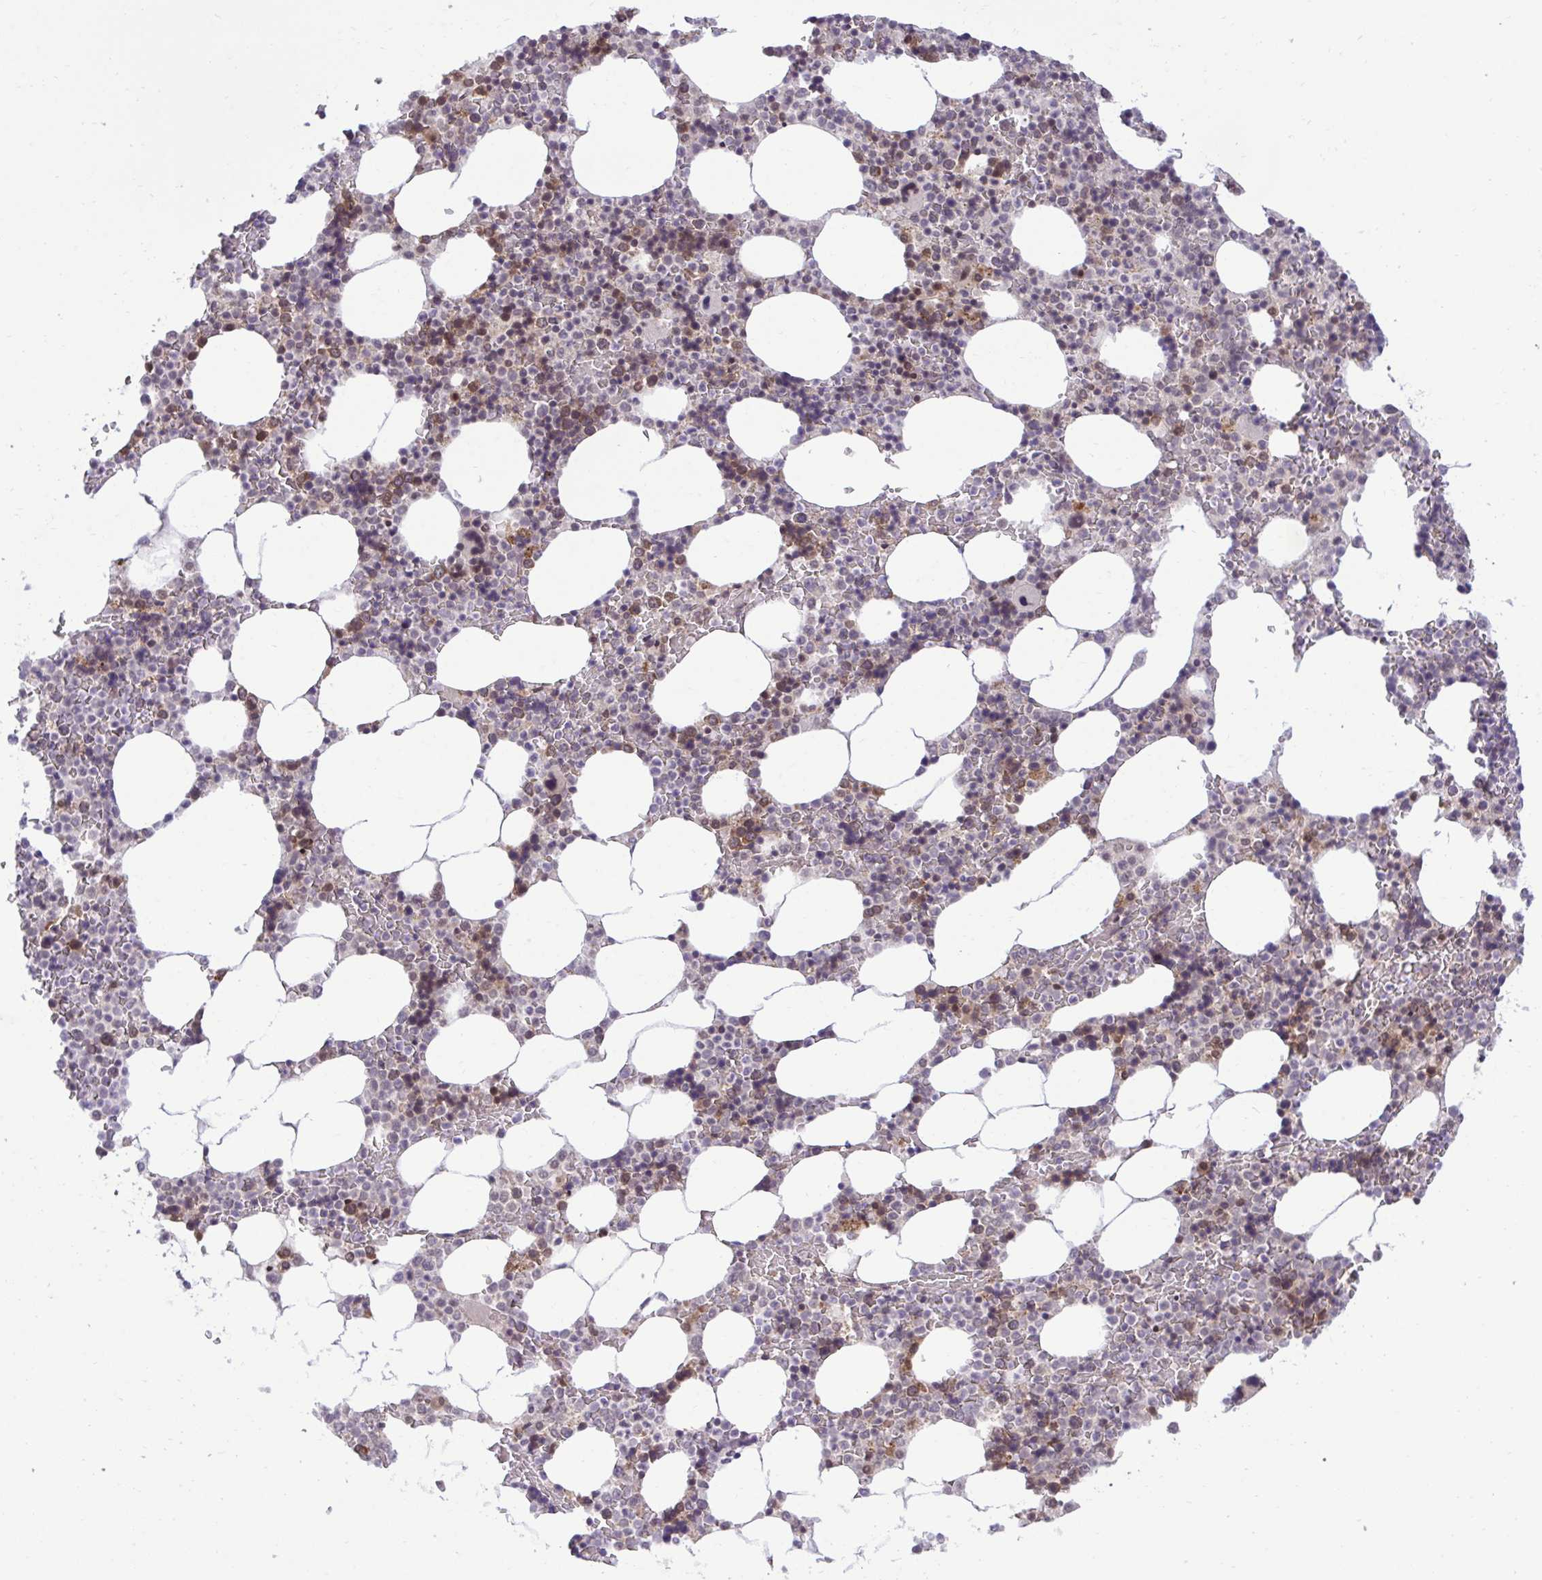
{"staining": {"intensity": "moderate", "quantity": "25%-75%", "location": "cytoplasmic/membranous"}, "tissue": "bone marrow", "cell_type": "Hematopoietic cells", "image_type": "normal", "snomed": [{"axis": "morphology", "description": "Normal tissue, NOS"}, {"axis": "topography", "description": "Bone marrow"}], "caption": "Moderate cytoplasmic/membranous staining for a protein is appreciated in approximately 25%-75% of hematopoietic cells of normal bone marrow using immunohistochemistry.", "gene": "RPS15", "patient": {"sex": "female", "age": 42}}